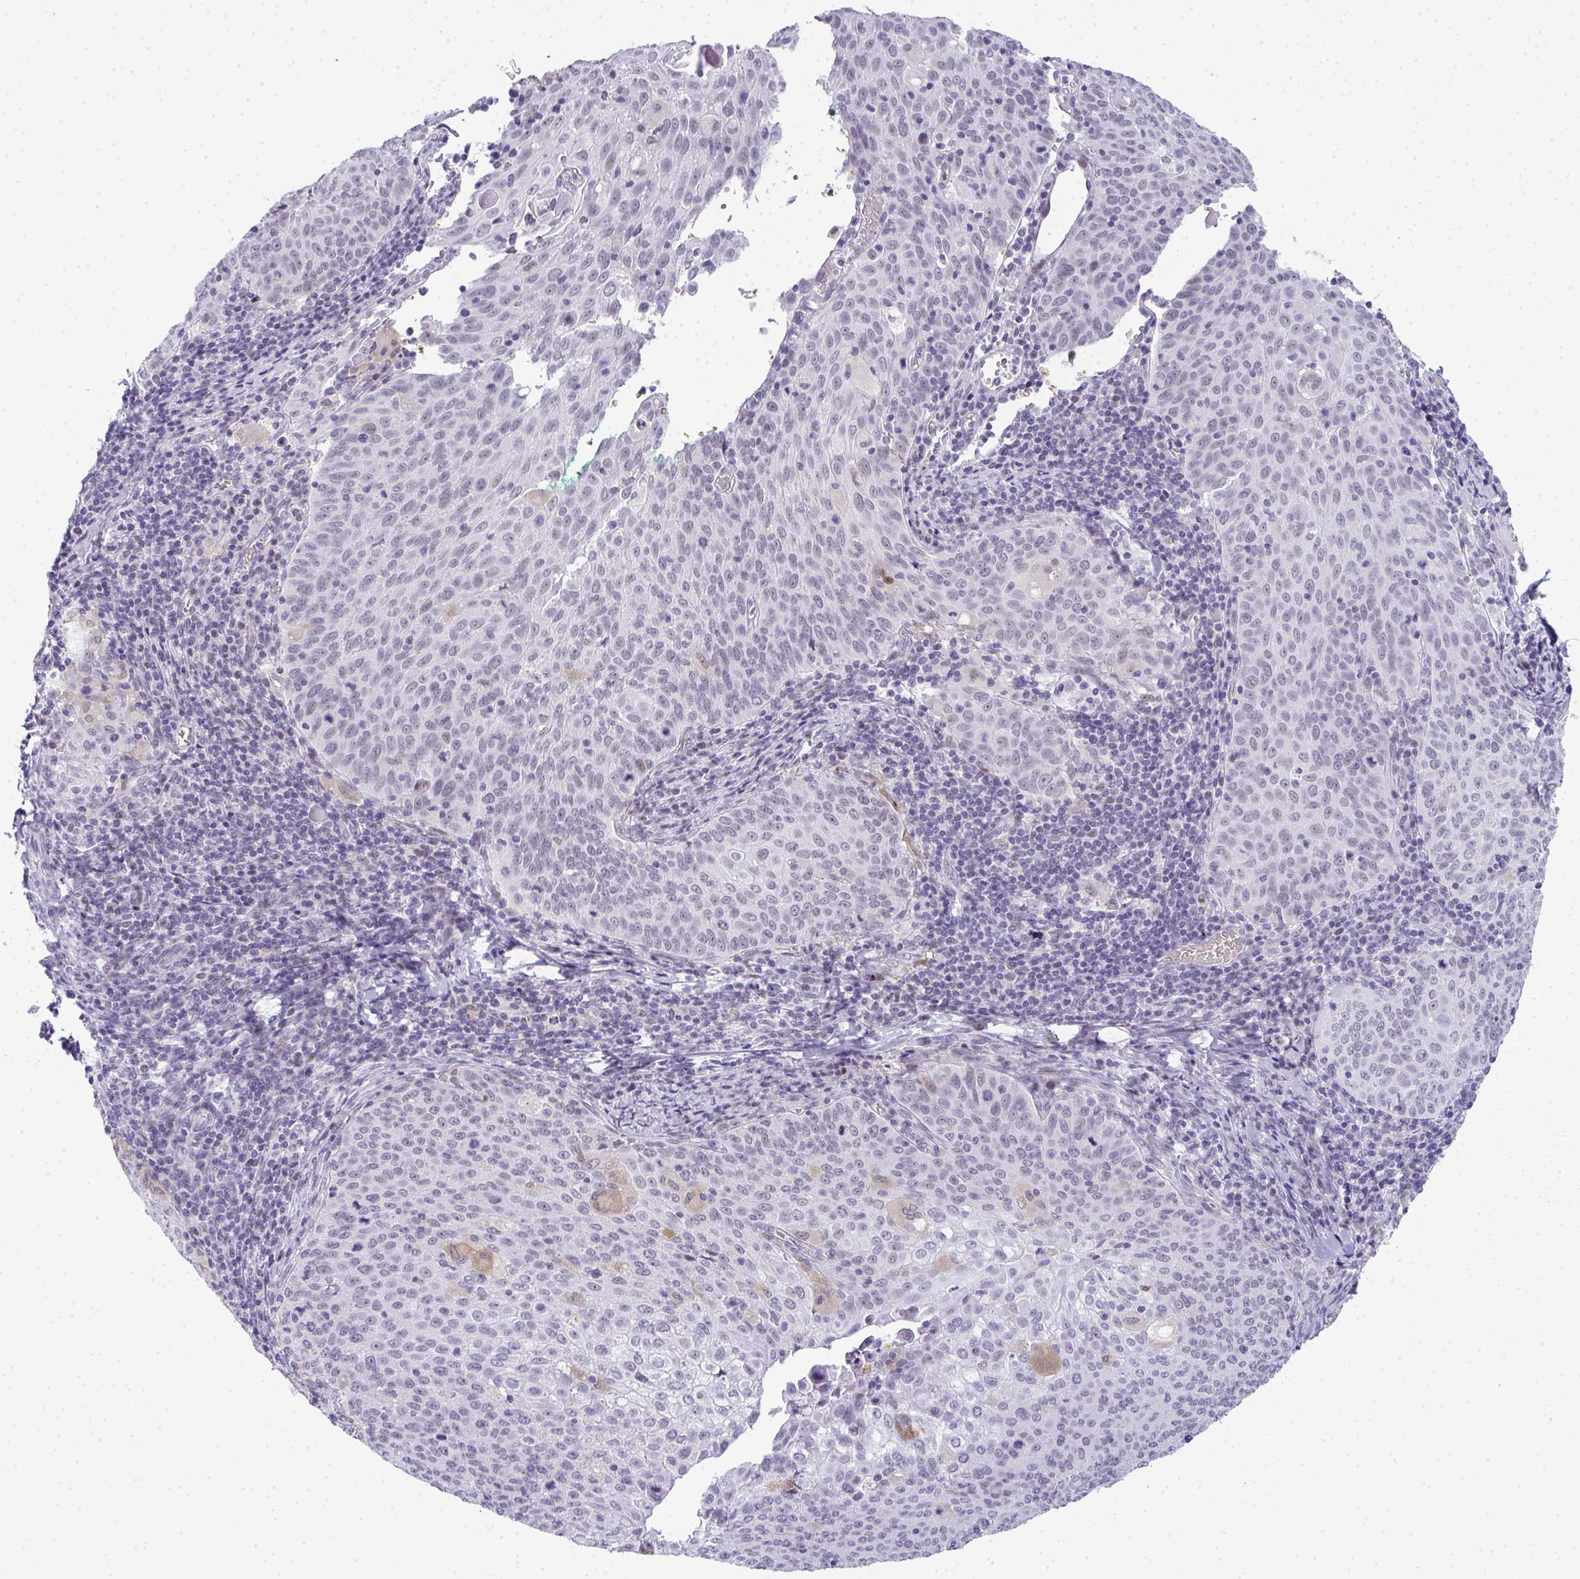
{"staining": {"intensity": "negative", "quantity": "none", "location": "none"}, "tissue": "cervical cancer", "cell_type": "Tumor cells", "image_type": "cancer", "snomed": [{"axis": "morphology", "description": "Squamous cell carcinoma, NOS"}, {"axis": "topography", "description": "Cervix"}], "caption": "Immunohistochemical staining of cervical cancer exhibits no significant expression in tumor cells.", "gene": "TNMD", "patient": {"sex": "female", "age": 65}}